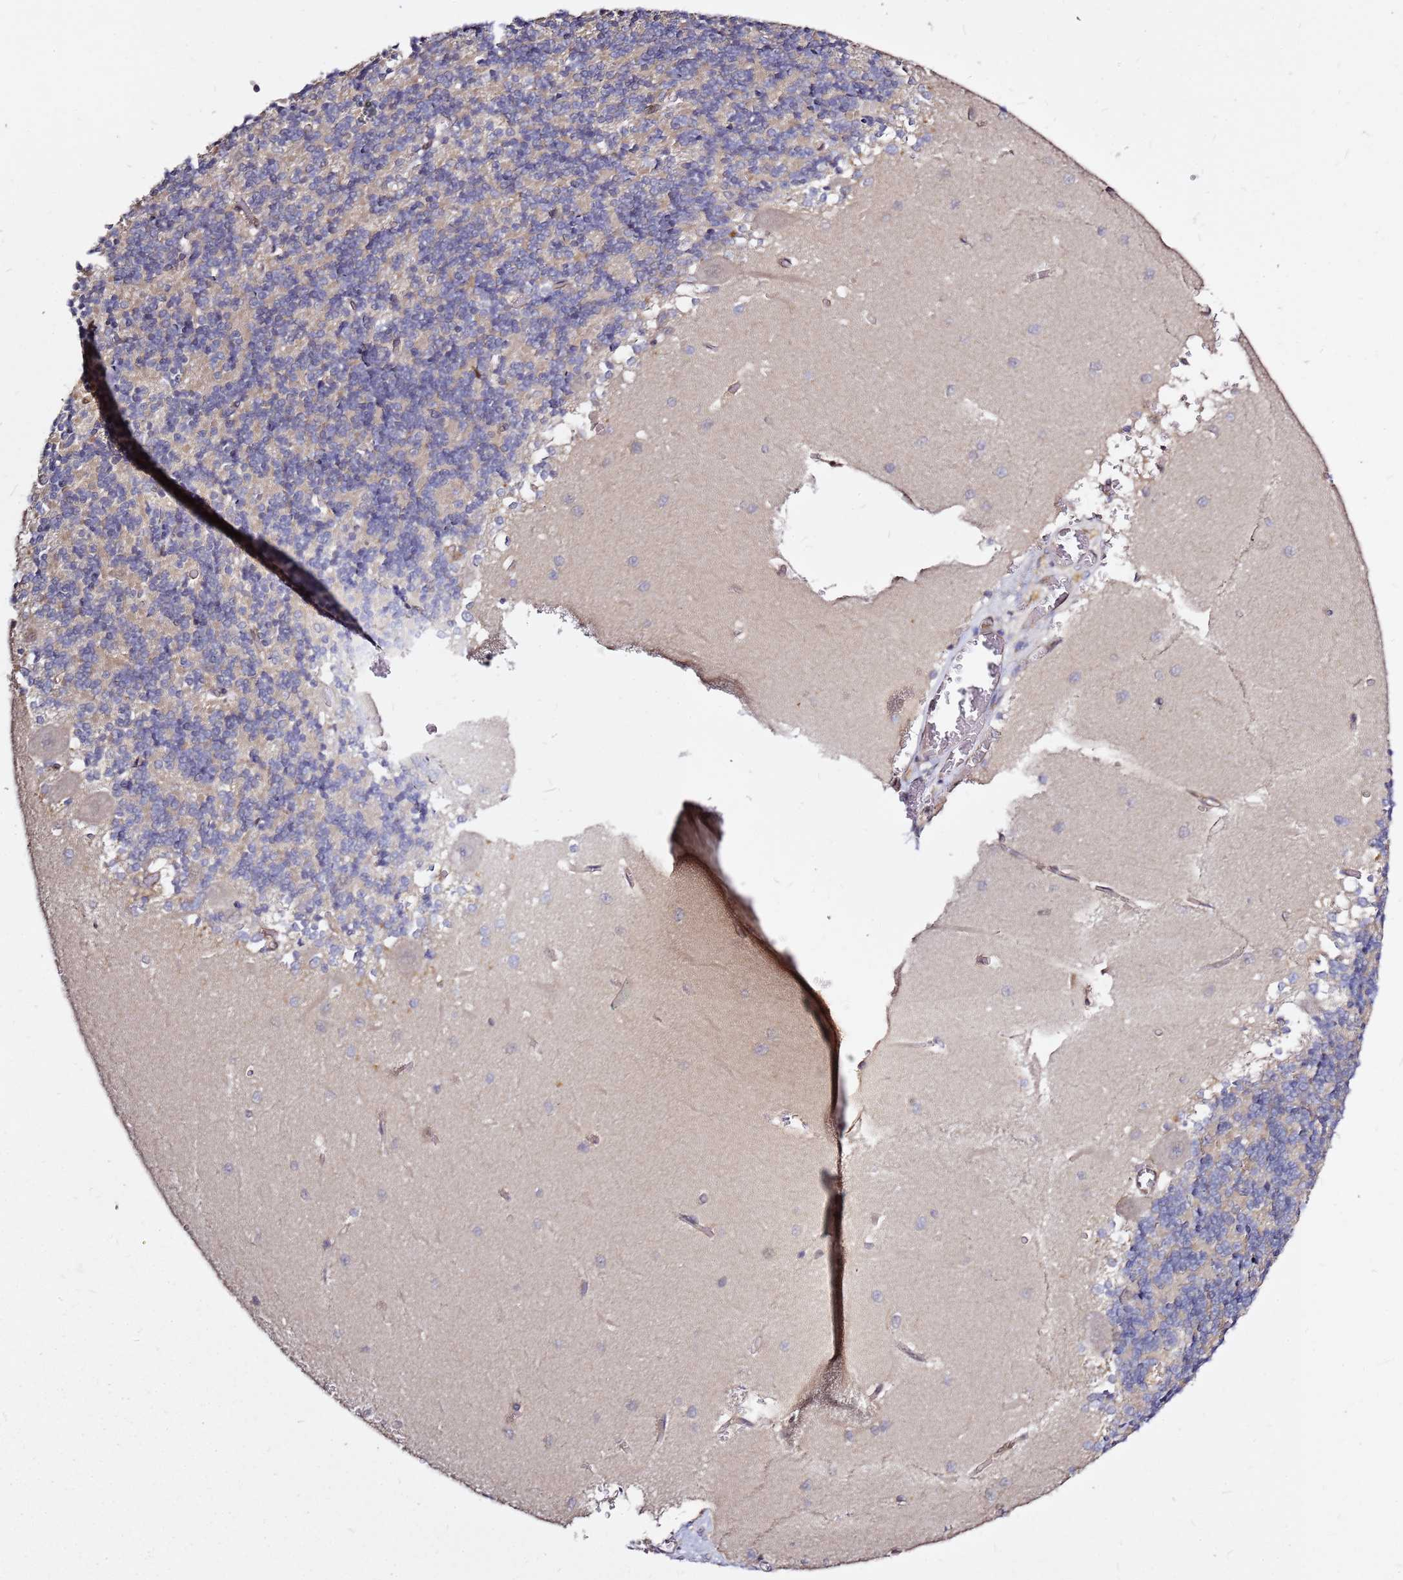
{"staining": {"intensity": "weak", "quantity": "<25%", "location": "cytoplasmic/membranous"}, "tissue": "cerebellum", "cell_type": "Cells in granular layer", "image_type": "normal", "snomed": [{"axis": "morphology", "description": "Normal tissue, NOS"}, {"axis": "topography", "description": "Cerebellum"}], "caption": "This is an immunohistochemistry (IHC) image of unremarkable cerebellum. There is no staining in cells in granular layer.", "gene": "NUDT14", "patient": {"sex": "male", "age": 37}}